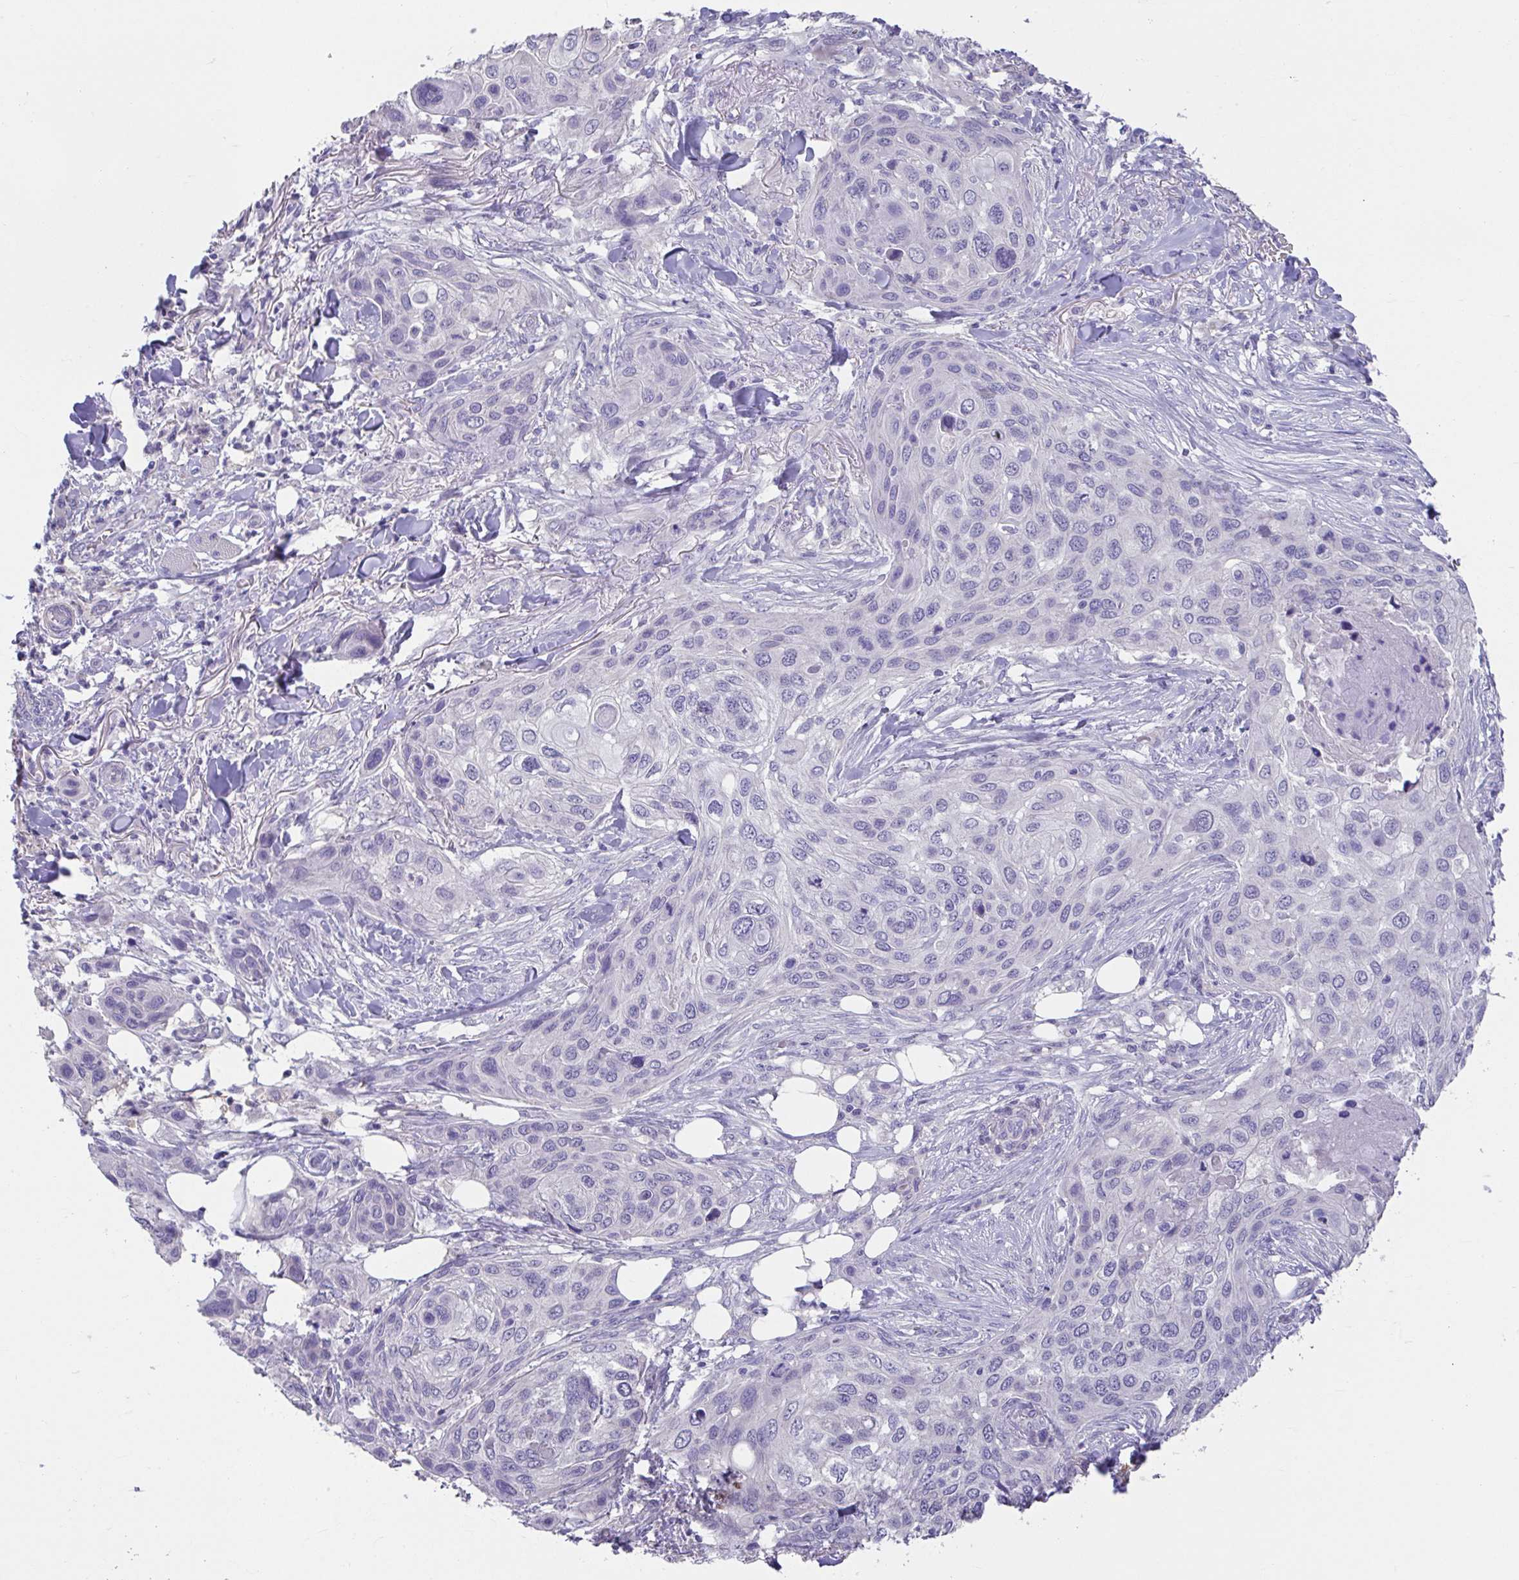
{"staining": {"intensity": "negative", "quantity": "none", "location": "none"}, "tissue": "skin cancer", "cell_type": "Tumor cells", "image_type": "cancer", "snomed": [{"axis": "morphology", "description": "Squamous cell carcinoma, NOS"}, {"axis": "topography", "description": "Skin"}], "caption": "IHC image of neoplastic tissue: squamous cell carcinoma (skin) stained with DAB (3,3'-diaminobenzidine) displays no significant protein positivity in tumor cells. (DAB immunohistochemistry visualized using brightfield microscopy, high magnification).", "gene": "CXCR1", "patient": {"sex": "female", "age": 87}}